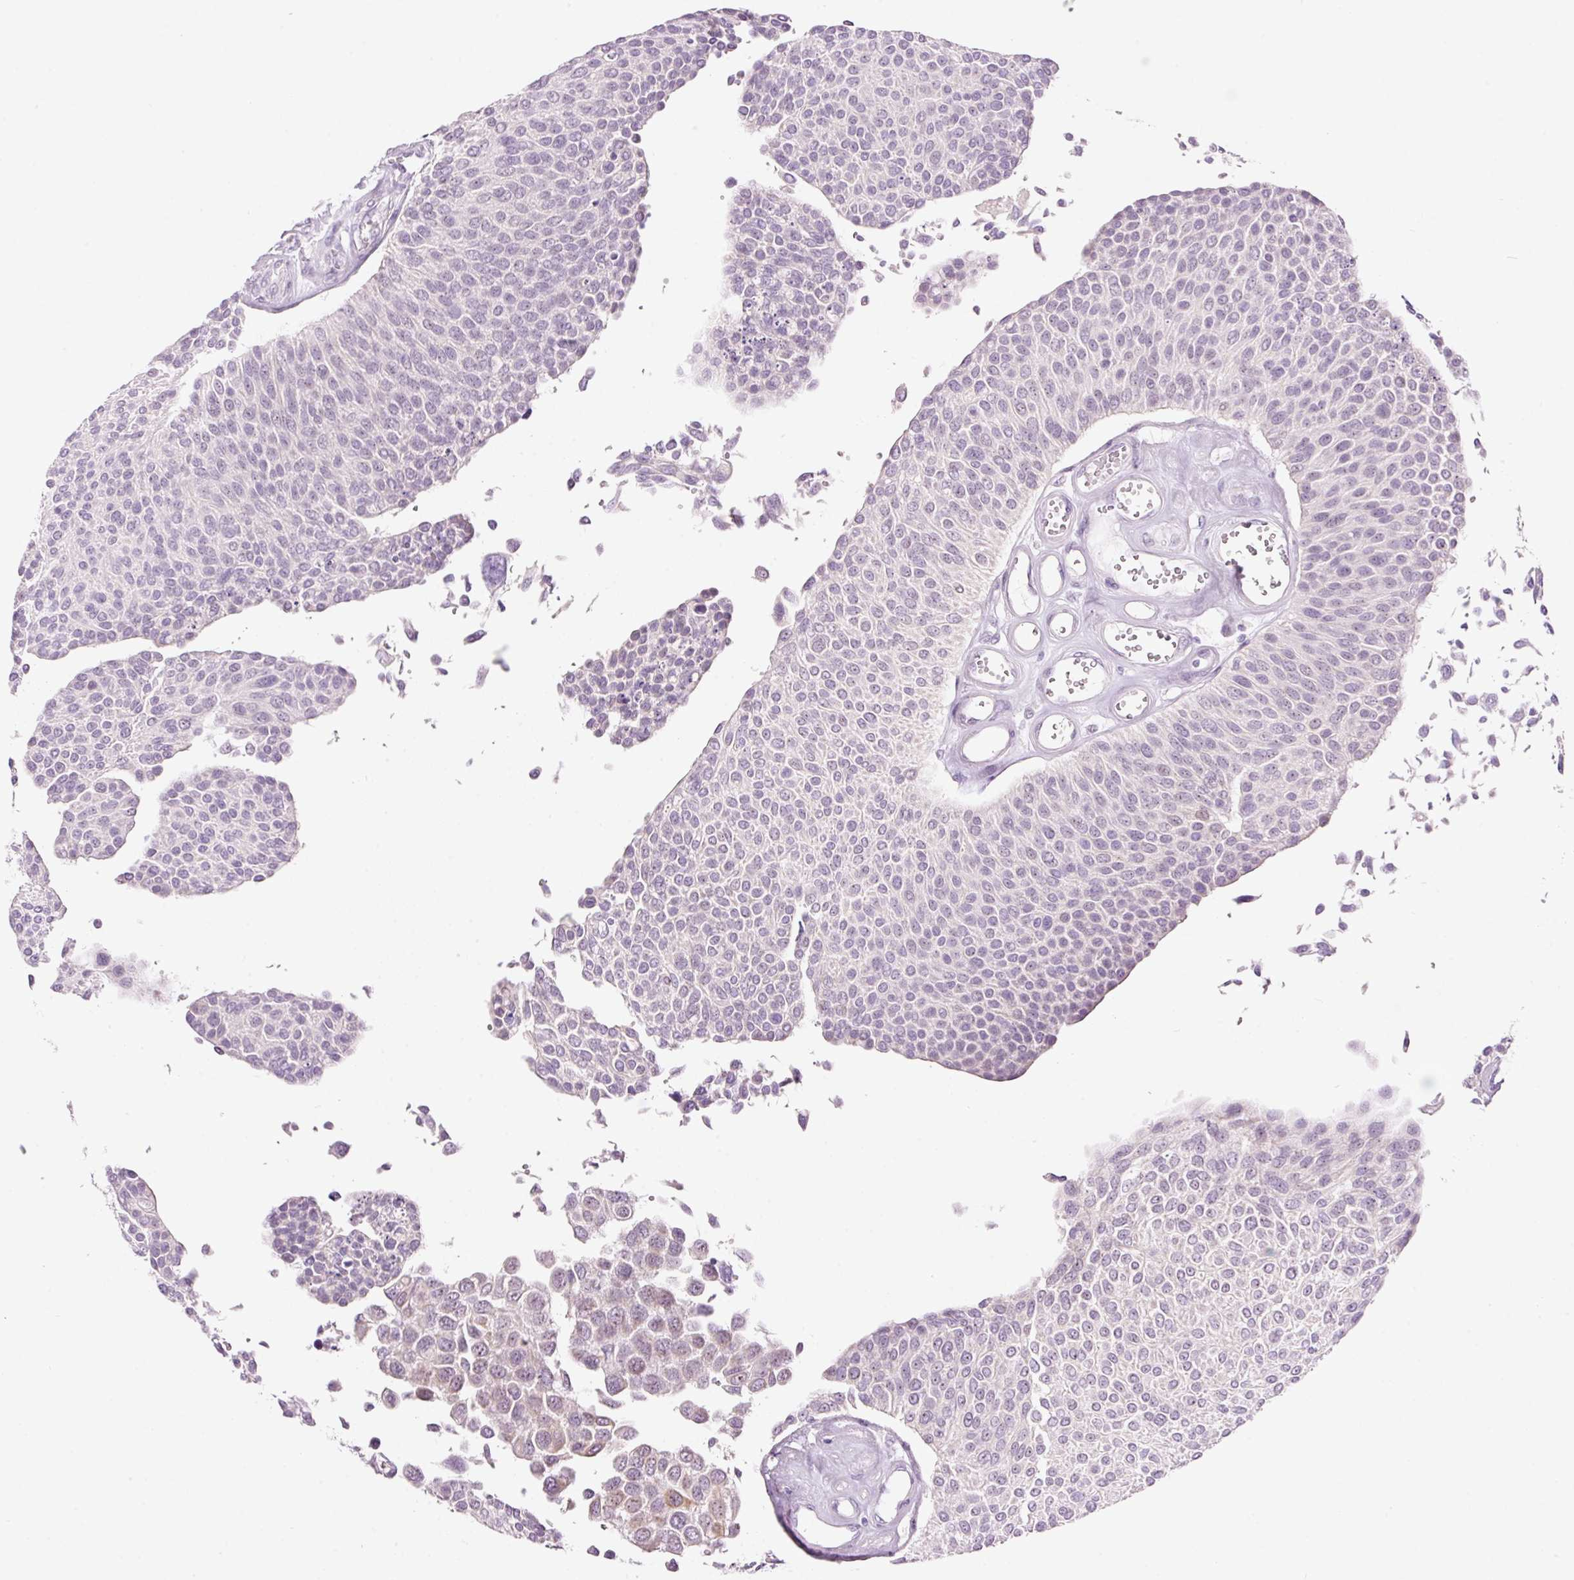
{"staining": {"intensity": "weak", "quantity": "<25%", "location": "cytoplasmic/membranous,nuclear"}, "tissue": "urothelial cancer", "cell_type": "Tumor cells", "image_type": "cancer", "snomed": [{"axis": "morphology", "description": "Urothelial carcinoma, NOS"}, {"axis": "topography", "description": "Urinary bladder"}], "caption": "Immunohistochemistry micrograph of neoplastic tissue: human urothelial cancer stained with DAB shows no significant protein staining in tumor cells.", "gene": "GCG", "patient": {"sex": "male", "age": 55}}